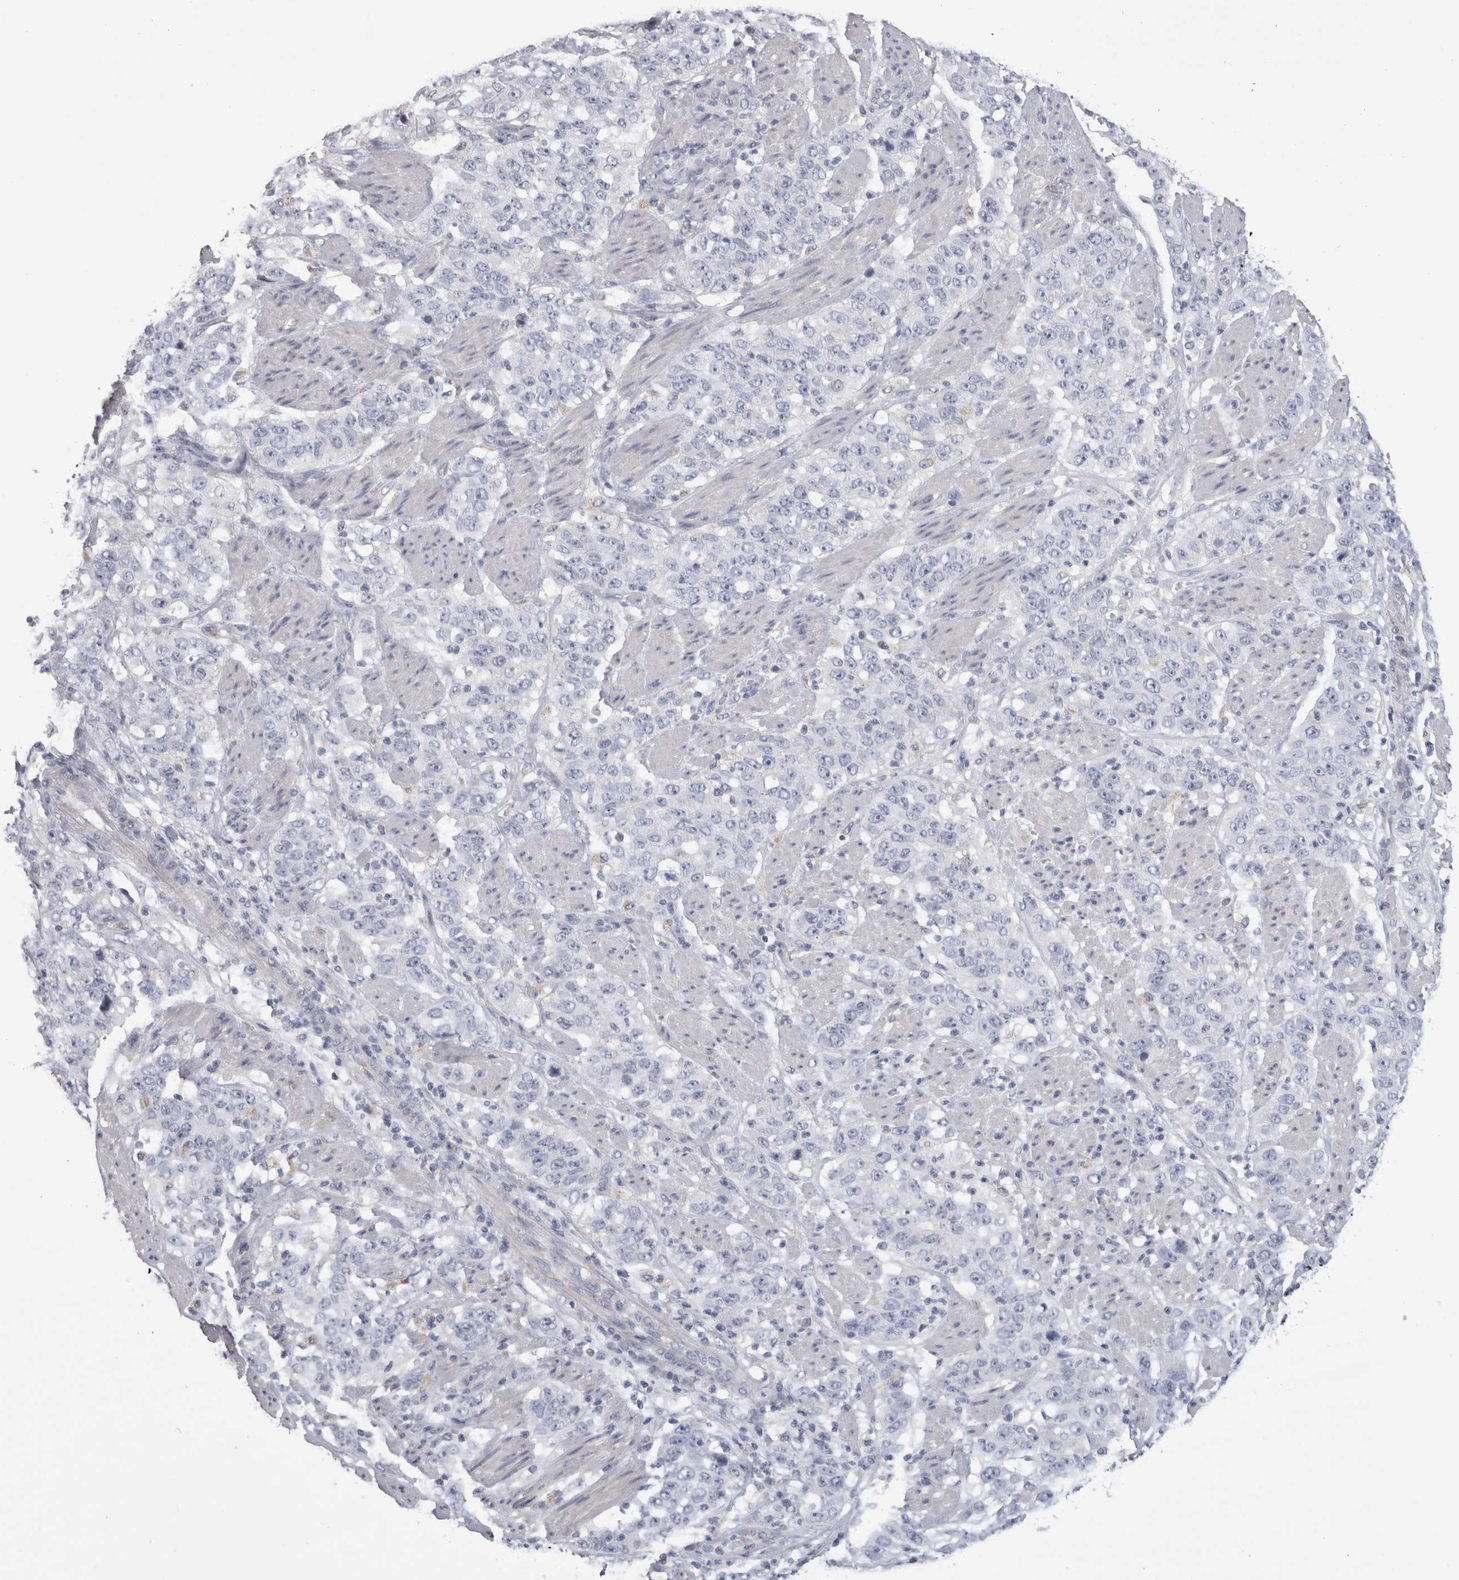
{"staining": {"intensity": "negative", "quantity": "none", "location": "none"}, "tissue": "stomach cancer", "cell_type": "Tumor cells", "image_type": "cancer", "snomed": [{"axis": "morphology", "description": "Adenocarcinoma, NOS"}, {"axis": "topography", "description": "Stomach"}], "caption": "A histopathology image of human adenocarcinoma (stomach) is negative for staining in tumor cells.", "gene": "DHRS4", "patient": {"sex": "male", "age": 48}}